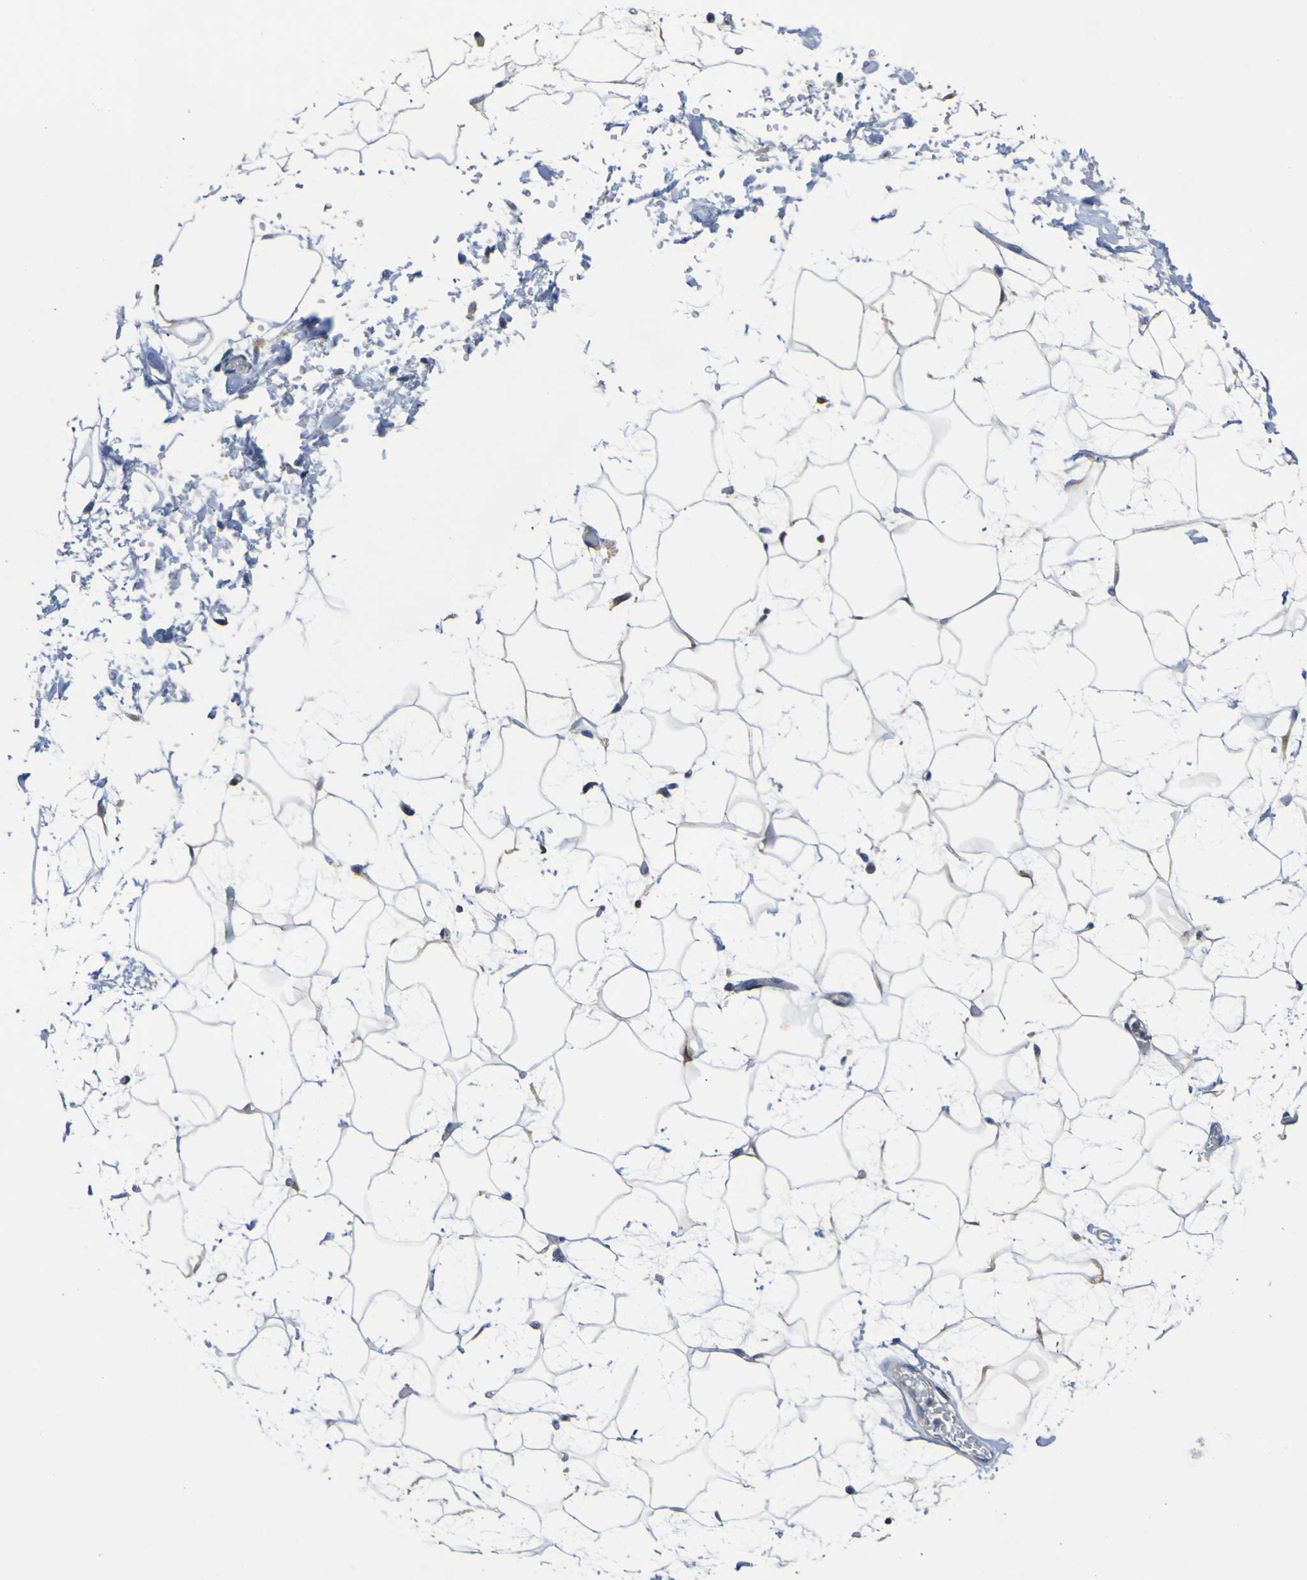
{"staining": {"intensity": "moderate", "quantity": "<25%", "location": "cytoplasmic/membranous"}, "tissue": "adipose tissue", "cell_type": "Adipocytes", "image_type": "normal", "snomed": [{"axis": "morphology", "description": "Normal tissue, NOS"}, {"axis": "topography", "description": "Soft tissue"}], "caption": "IHC image of unremarkable adipose tissue stained for a protein (brown), which exhibits low levels of moderate cytoplasmic/membranous expression in about <25% of adipocytes.", "gene": "EML2", "patient": {"sex": "male", "age": 72}}